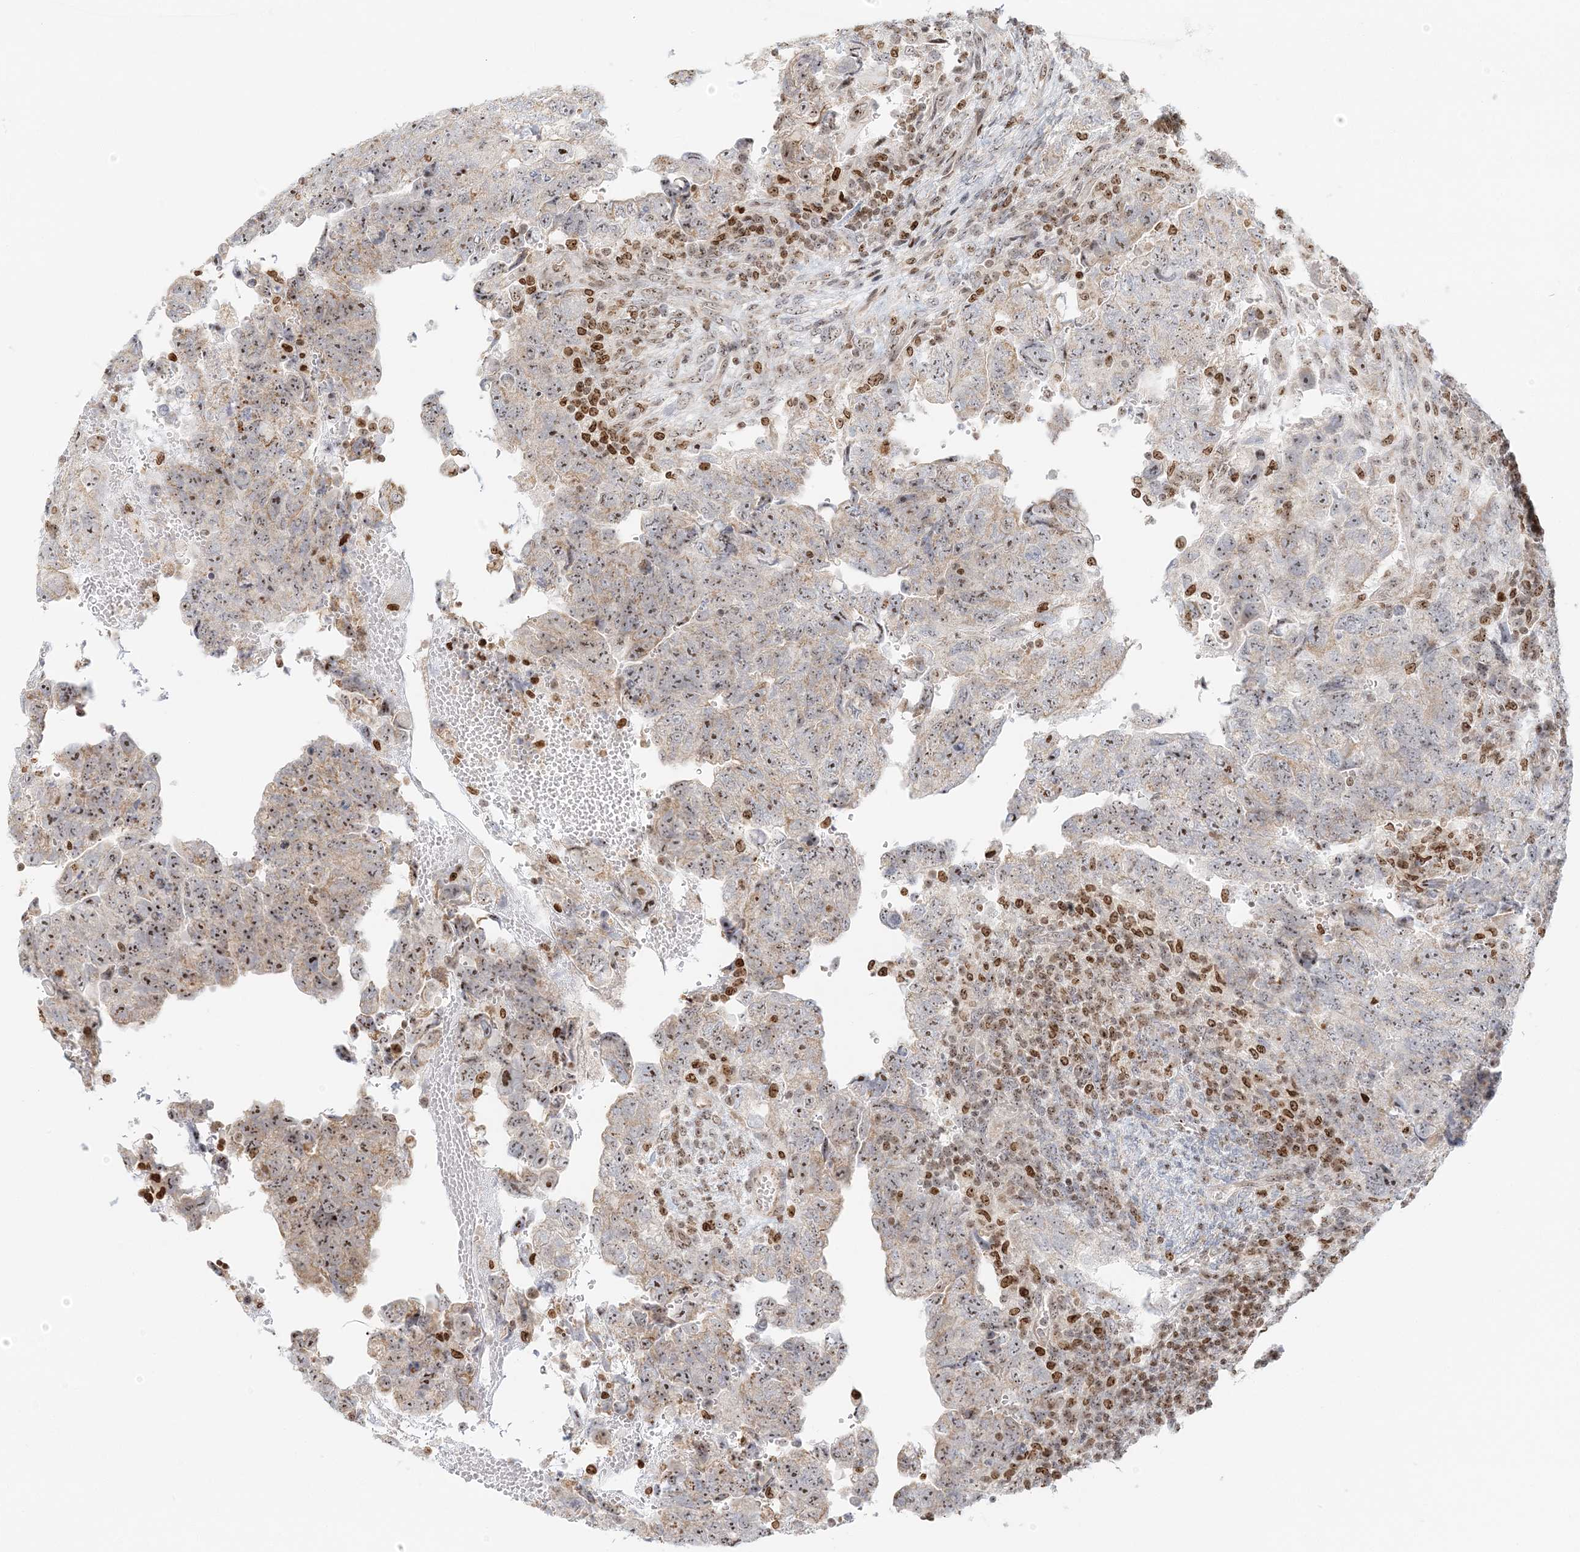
{"staining": {"intensity": "weak", "quantity": "25%-75%", "location": "cytoplasmic/membranous,nuclear"}, "tissue": "testis cancer", "cell_type": "Tumor cells", "image_type": "cancer", "snomed": [{"axis": "morphology", "description": "Carcinoma, Embryonal, NOS"}, {"axis": "topography", "description": "Testis"}], "caption": "IHC photomicrograph of human testis cancer stained for a protein (brown), which reveals low levels of weak cytoplasmic/membranous and nuclear staining in about 25%-75% of tumor cells.", "gene": "UBE2F", "patient": {"sex": "male", "age": 36}}